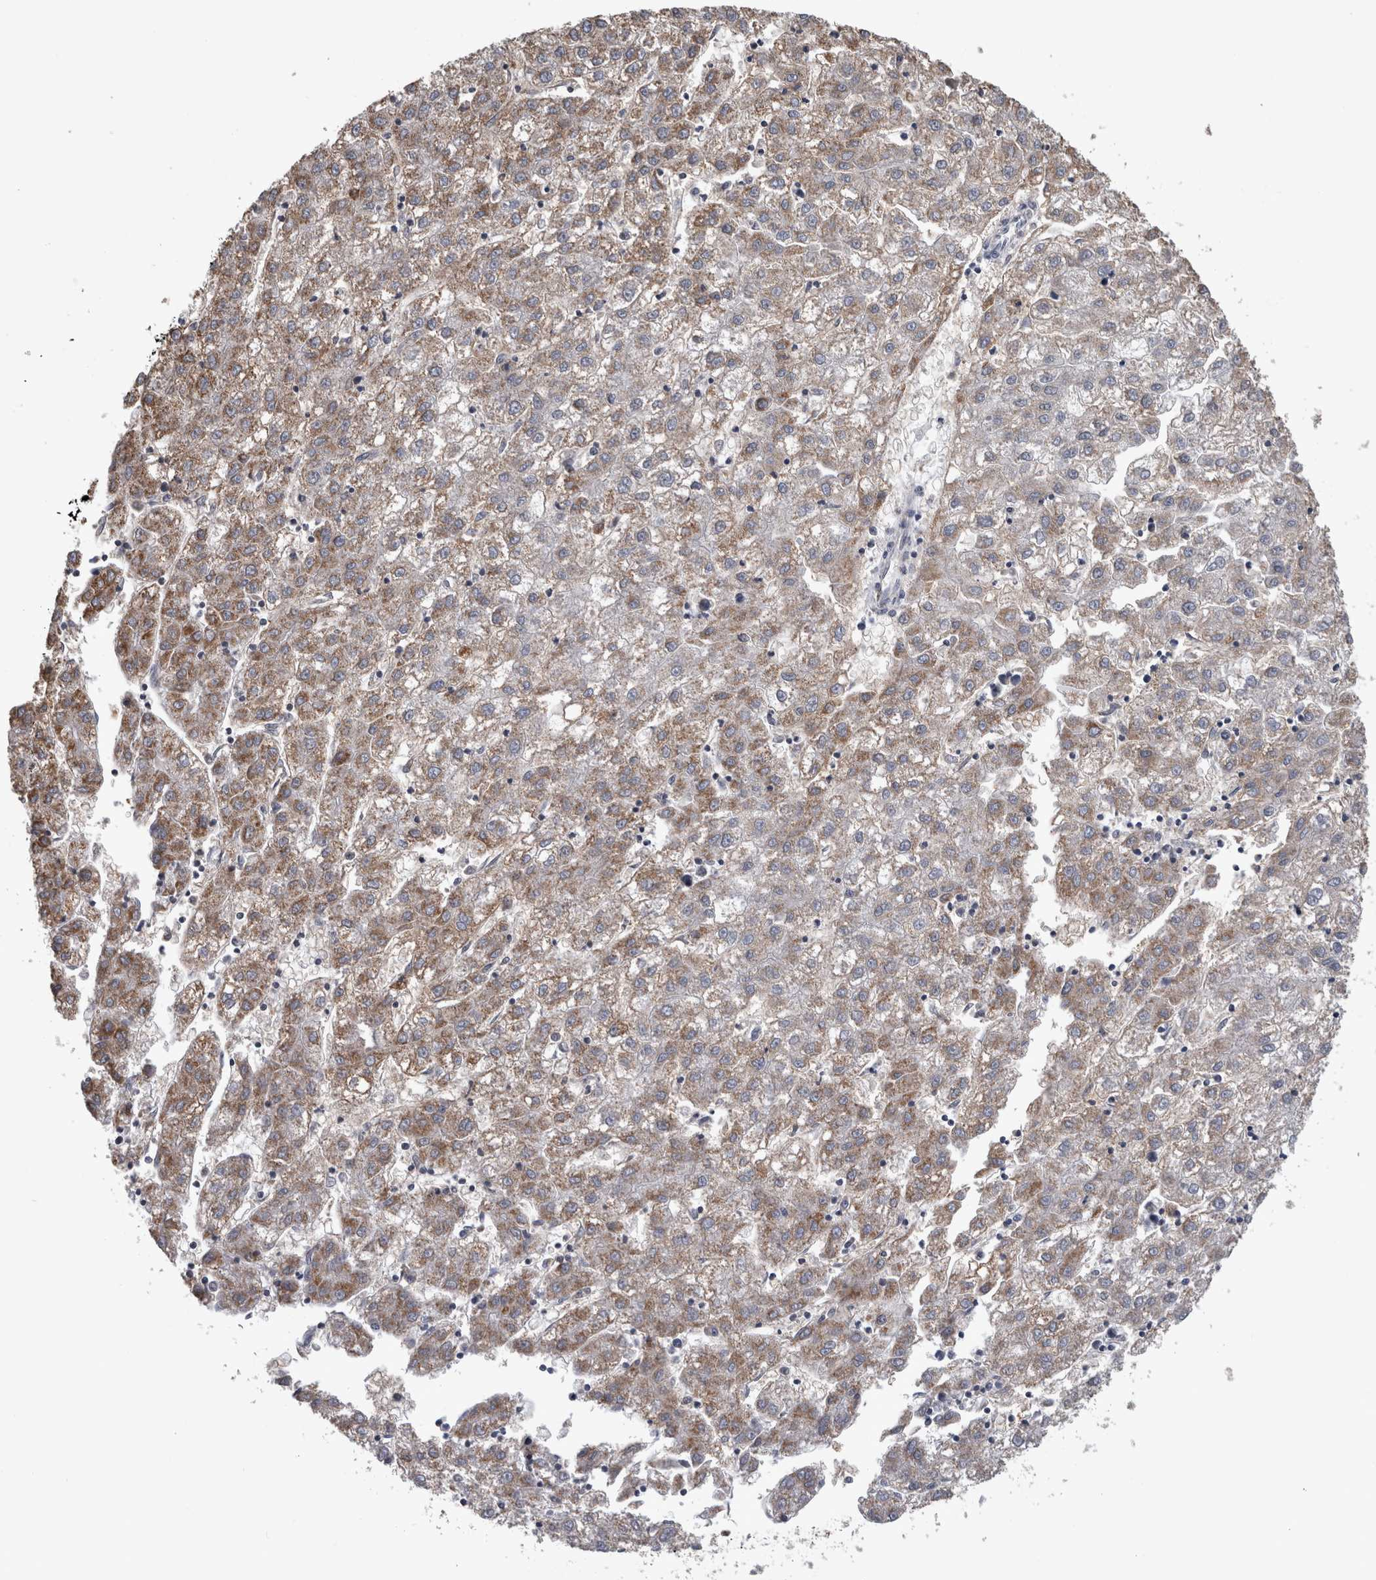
{"staining": {"intensity": "moderate", "quantity": ">75%", "location": "cytoplasmic/membranous"}, "tissue": "liver cancer", "cell_type": "Tumor cells", "image_type": "cancer", "snomed": [{"axis": "morphology", "description": "Carcinoma, Hepatocellular, NOS"}, {"axis": "topography", "description": "Liver"}], "caption": "Approximately >75% of tumor cells in hepatocellular carcinoma (liver) show moderate cytoplasmic/membranous protein expression as visualized by brown immunohistochemical staining.", "gene": "PEBP4", "patient": {"sex": "male", "age": 72}}